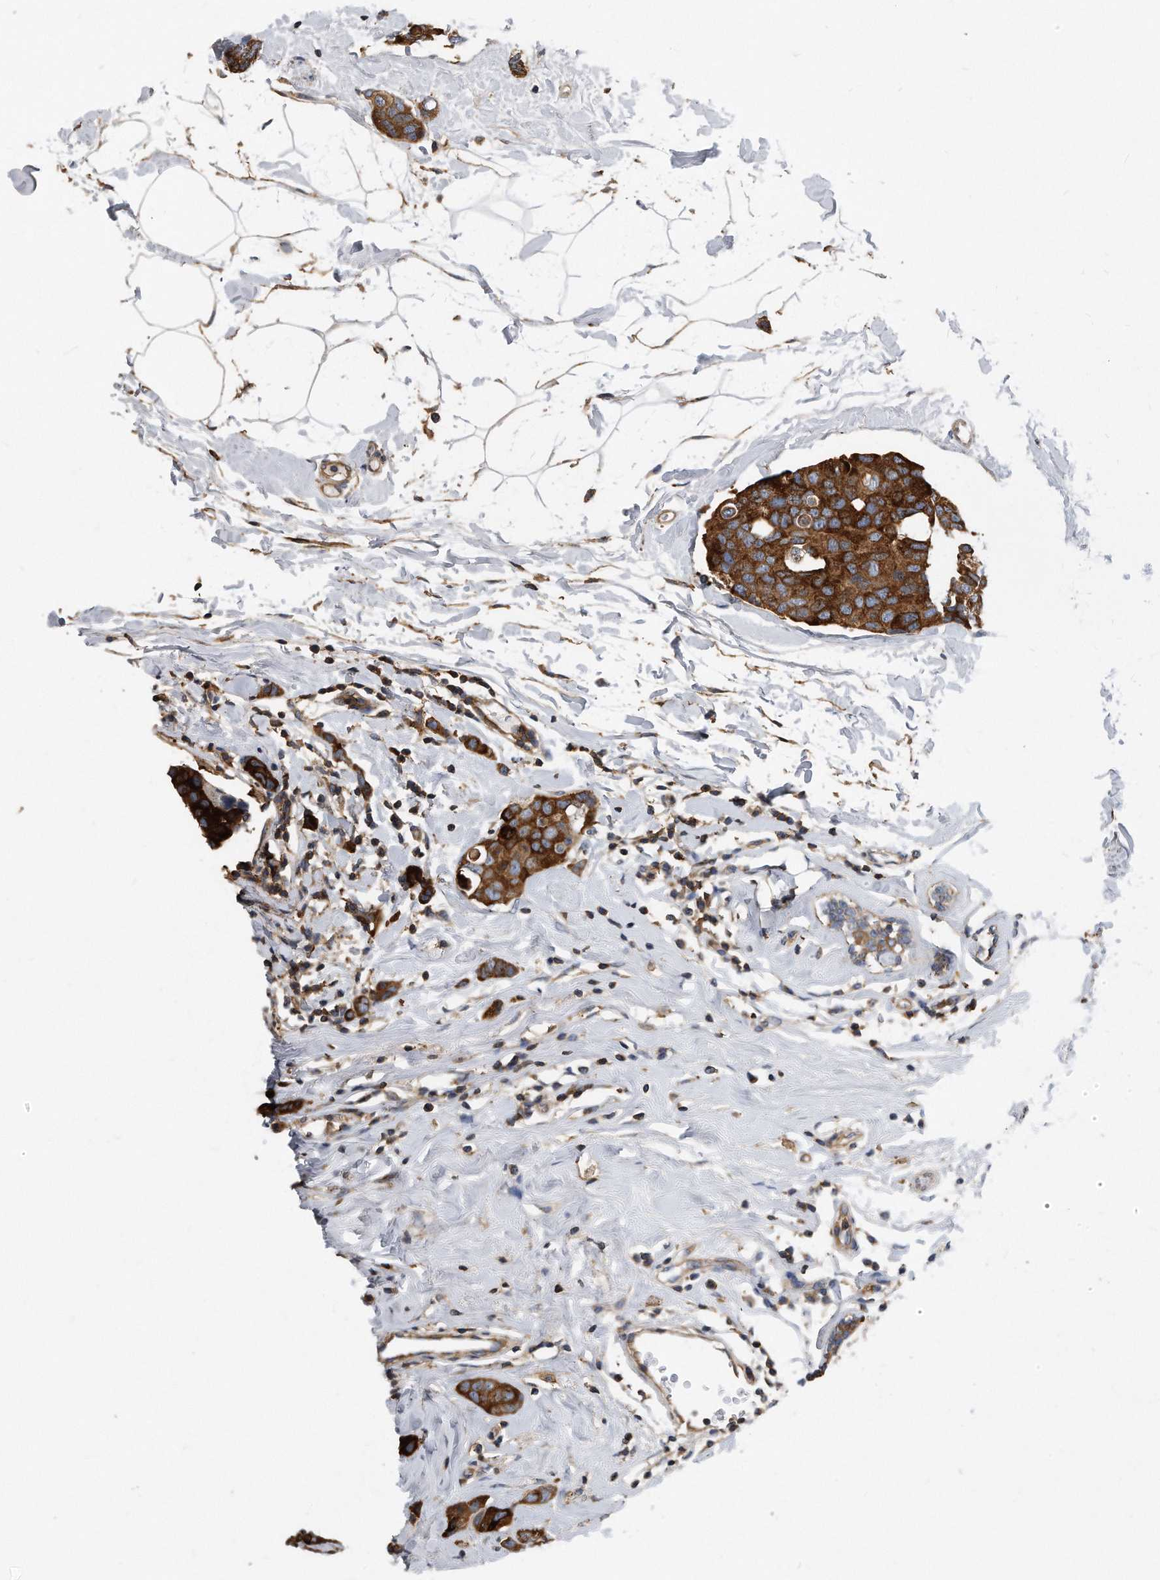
{"staining": {"intensity": "strong", "quantity": ">75%", "location": "cytoplasmic/membranous"}, "tissue": "breast cancer", "cell_type": "Tumor cells", "image_type": "cancer", "snomed": [{"axis": "morphology", "description": "Normal tissue, NOS"}, {"axis": "morphology", "description": "Duct carcinoma"}, {"axis": "topography", "description": "Breast"}], "caption": "Infiltrating ductal carcinoma (breast) stained with a brown dye exhibits strong cytoplasmic/membranous positive expression in approximately >75% of tumor cells.", "gene": "ATG5", "patient": {"sex": "female", "age": 50}}